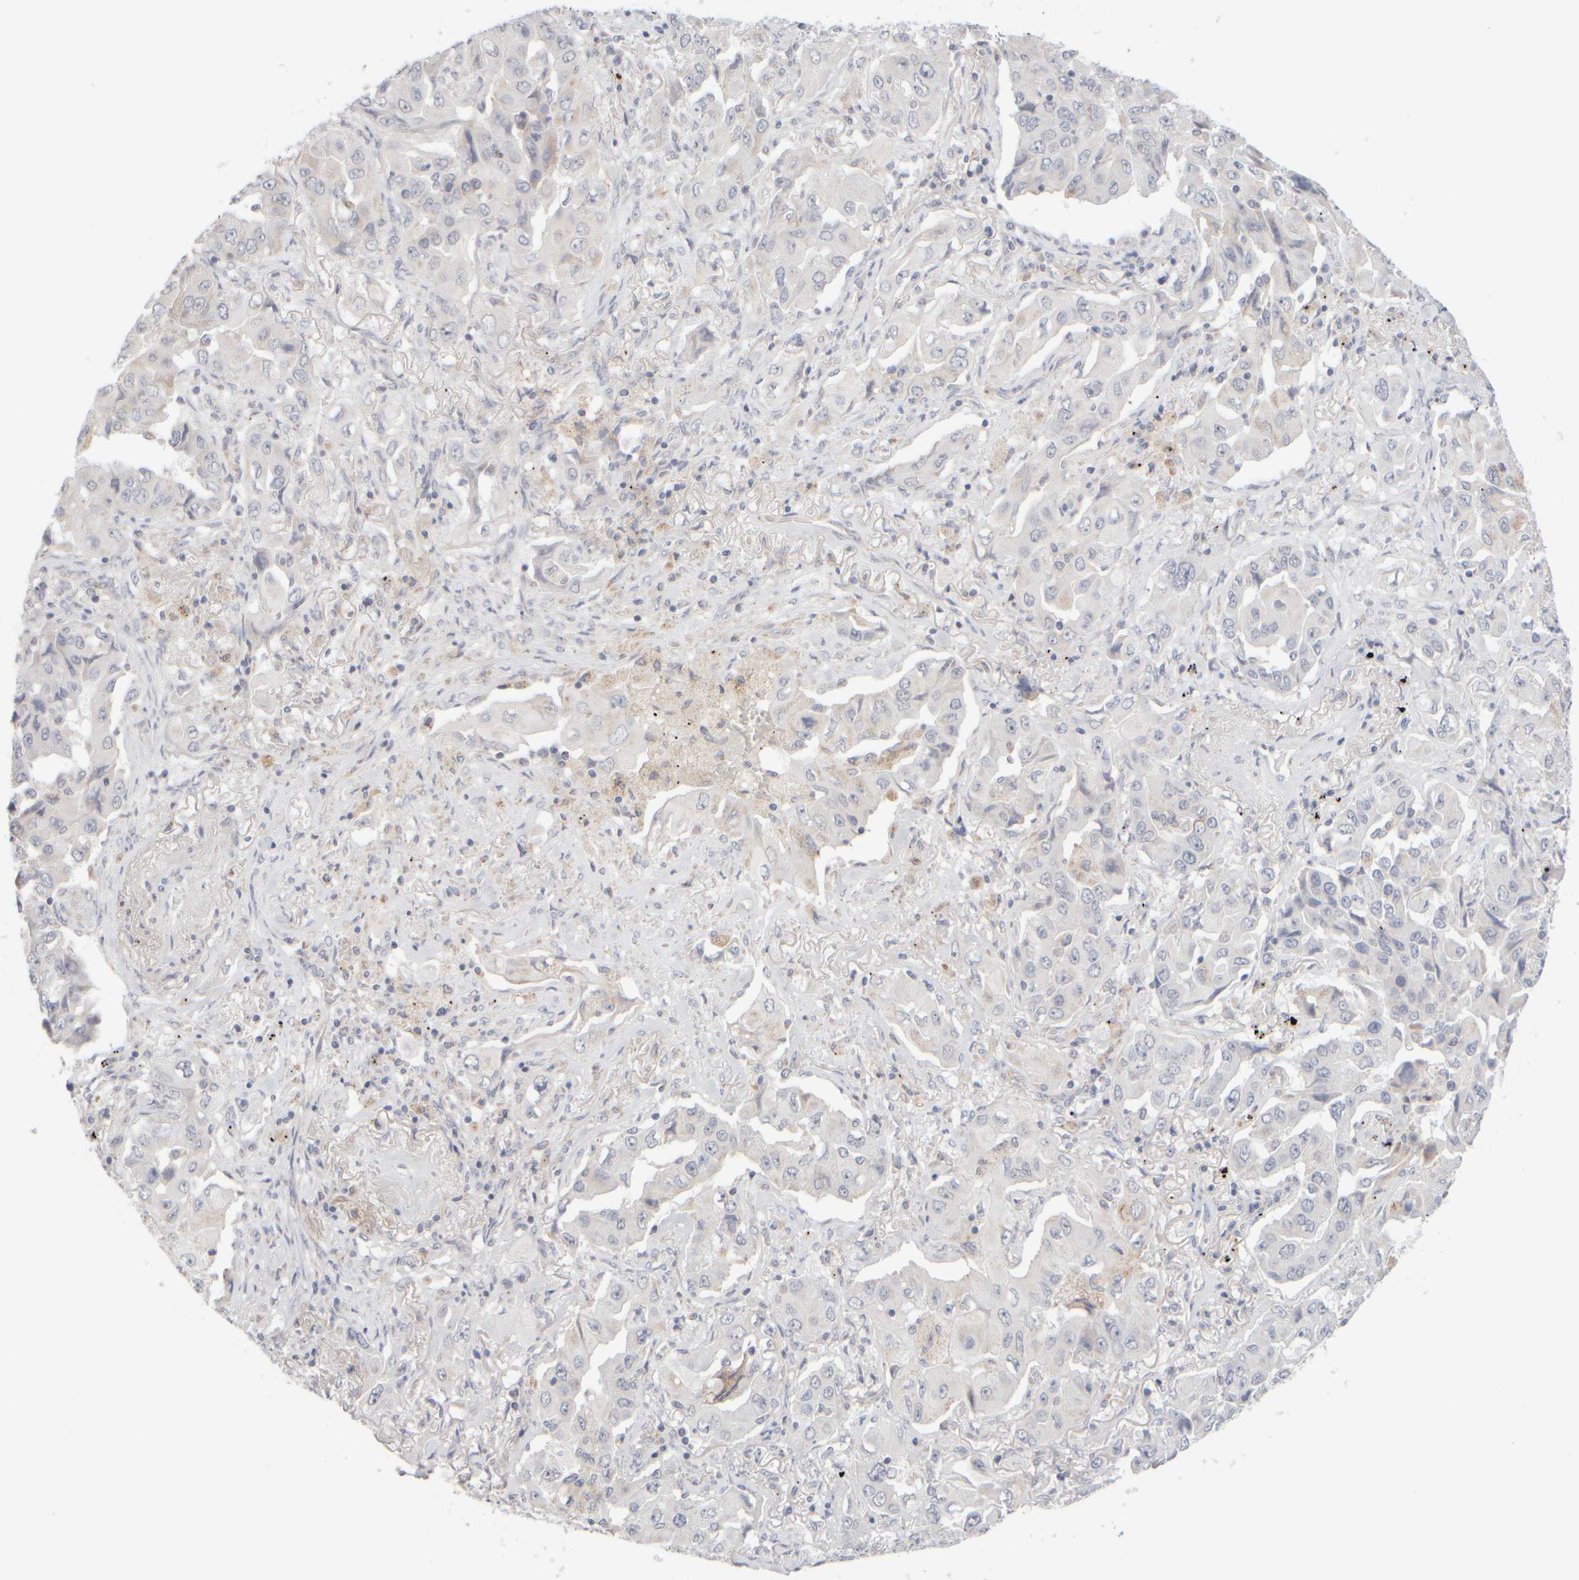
{"staining": {"intensity": "negative", "quantity": "none", "location": "none"}, "tissue": "lung cancer", "cell_type": "Tumor cells", "image_type": "cancer", "snomed": [{"axis": "morphology", "description": "Adenocarcinoma, NOS"}, {"axis": "topography", "description": "Lung"}], "caption": "DAB immunohistochemical staining of lung cancer demonstrates no significant positivity in tumor cells.", "gene": "ZNF112", "patient": {"sex": "female", "age": 65}}